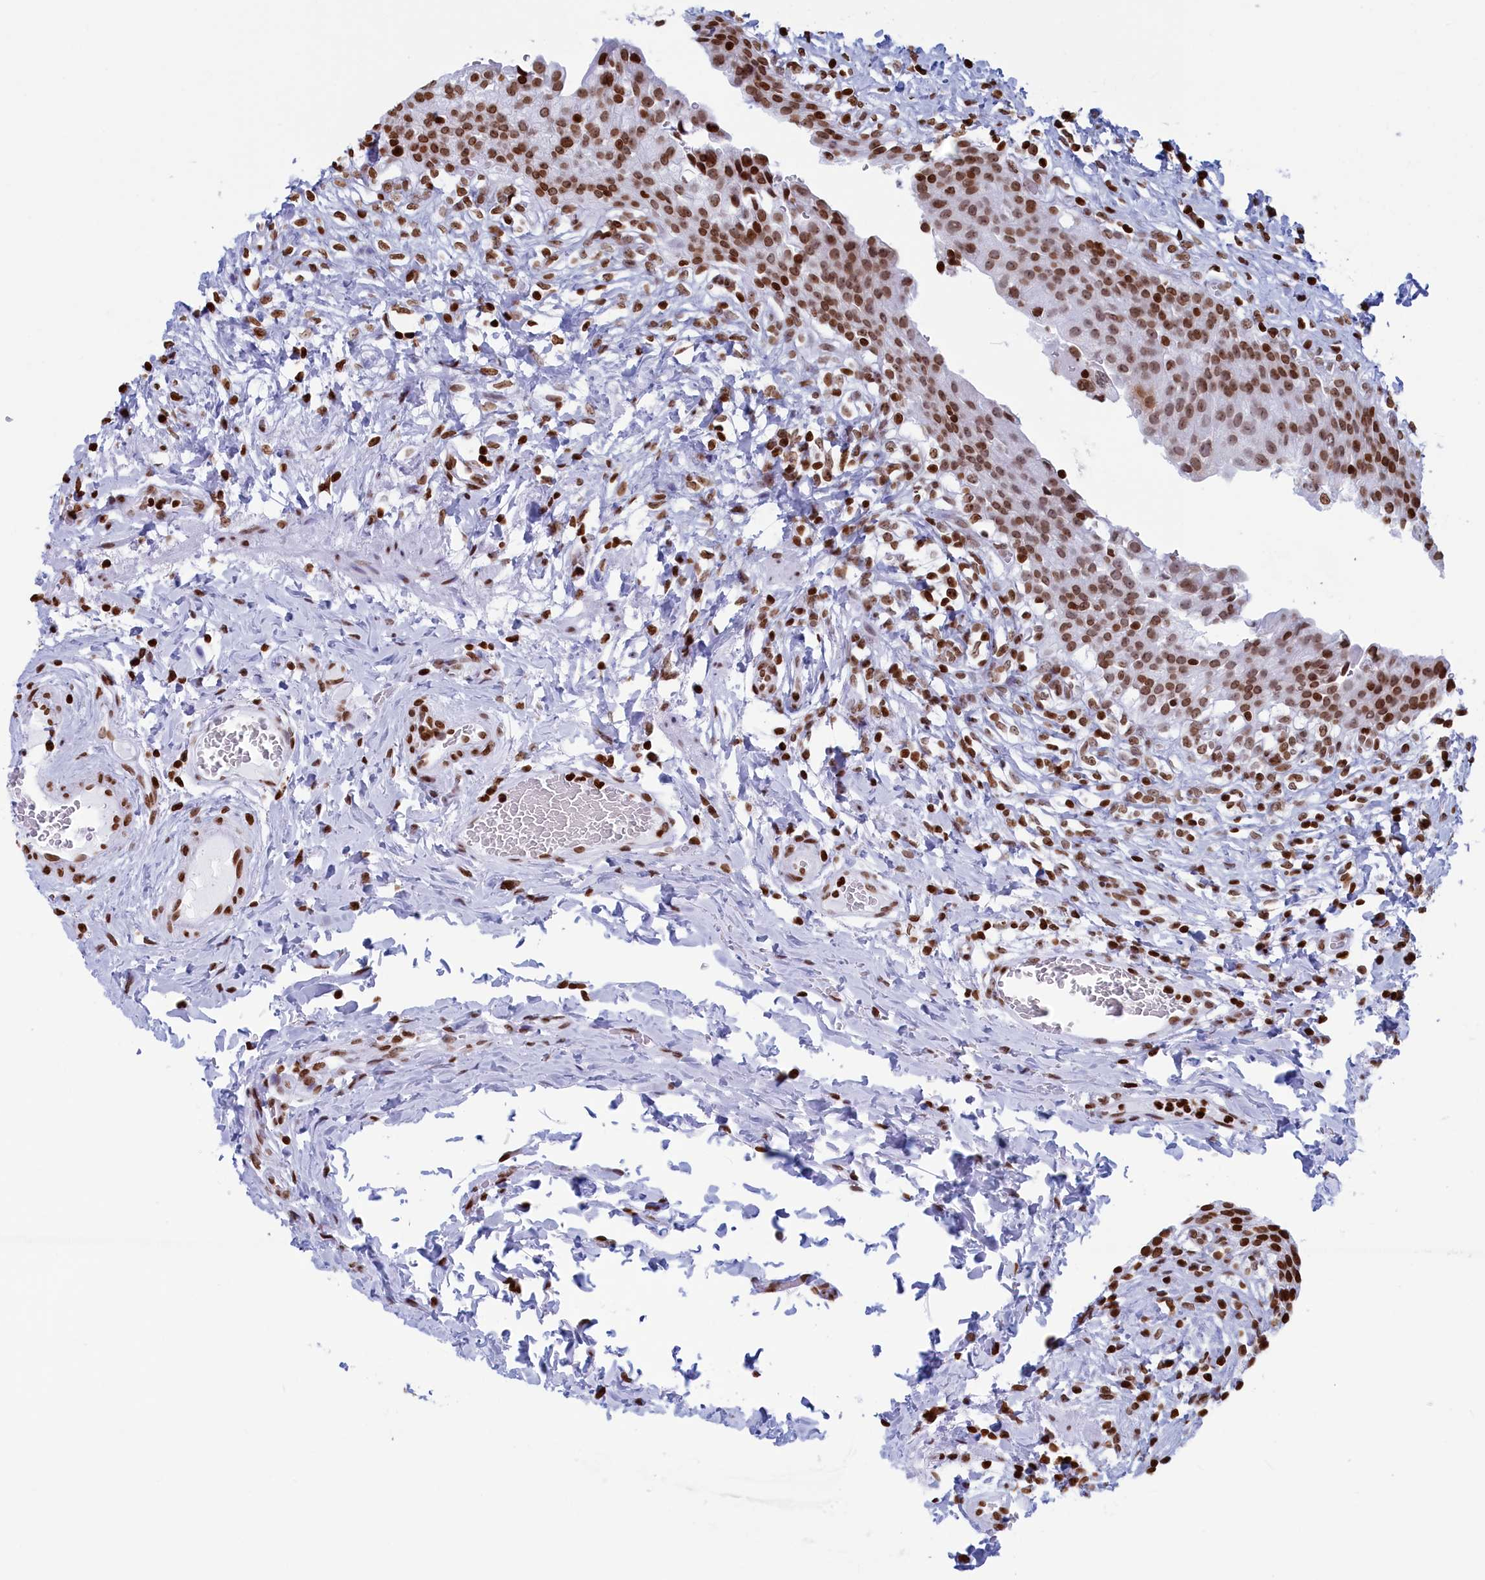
{"staining": {"intensity": "strong", "quantity": ">75%", "location": "nuclear"}, "tissue": "urinary bladder", "cell_type": "Urothelial cells", "image_type": "normal", "snomed": [{"axis": "morphology", "description": "Normal tissue, NOS"}, {"axis": "morphology", "description": "Inflammation, NOS"}, {"axis": "topography", "description": "Urinary bladder"}], "caption": "The immunohistochemical stain labels strong nuclear positivity in urothelial cells of benign urinary bladder.", "gene": "APOBEC3A", "patient": {"sex": "male", "age": 64}}